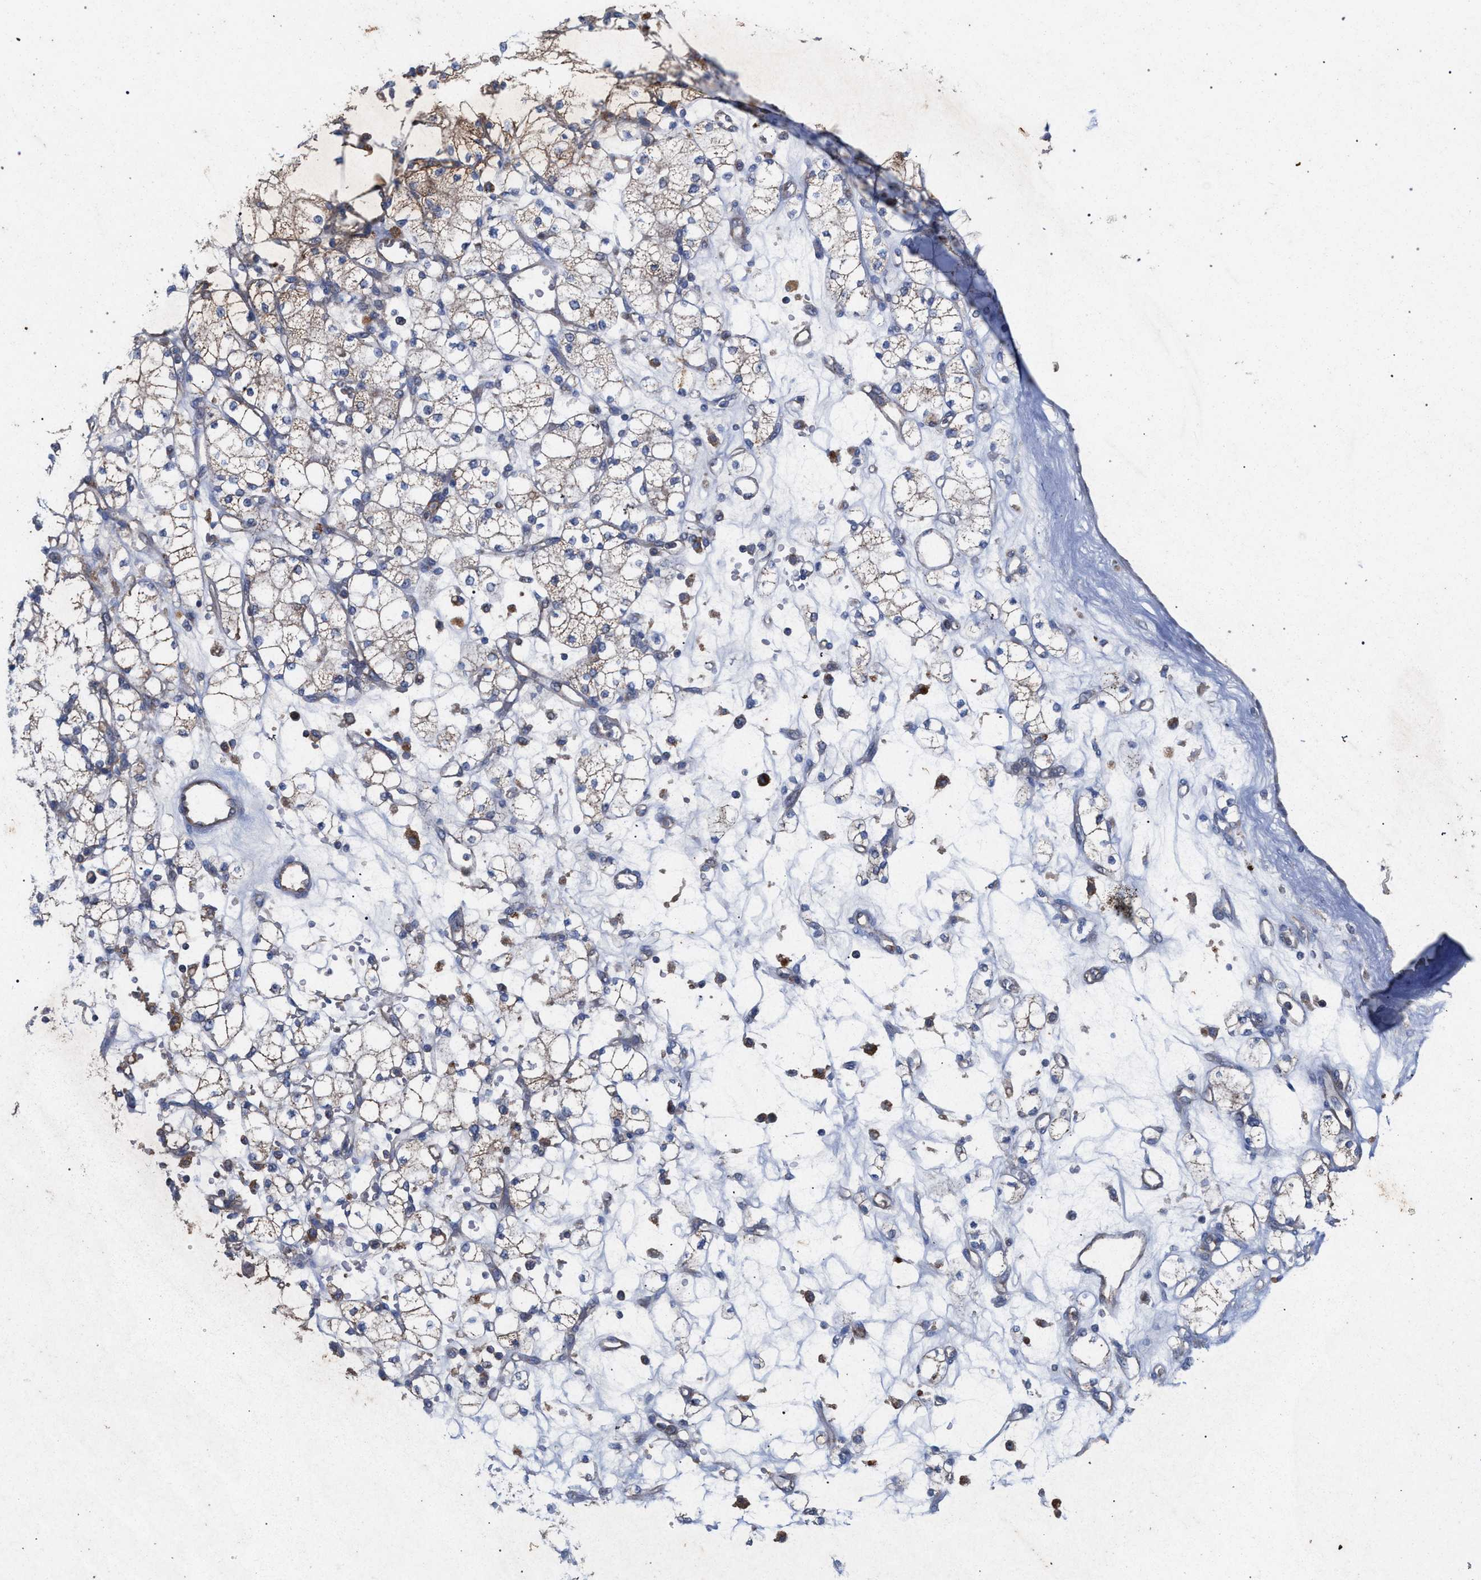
{"staining": {"intensity": "weak", "quantity": ">75%", "location": "cytoplasmic/membranous"}, "tissue": "renal cancer", "cell_type": "Tumor cells", "image_type": "cancer", "snomed": [{"axis": "morphology", "description": "Adenocarcinoma, NOS"}, {"axis": "topography", "description": "Kidney"}], "caption": "A photomicrograph of human renal cancer stained for a protein displays weak cytoplasmic/membranous brown staining in tumor cells.", "gene": "BCL2L12", "patient": {"sex": "male", "age": 77}}